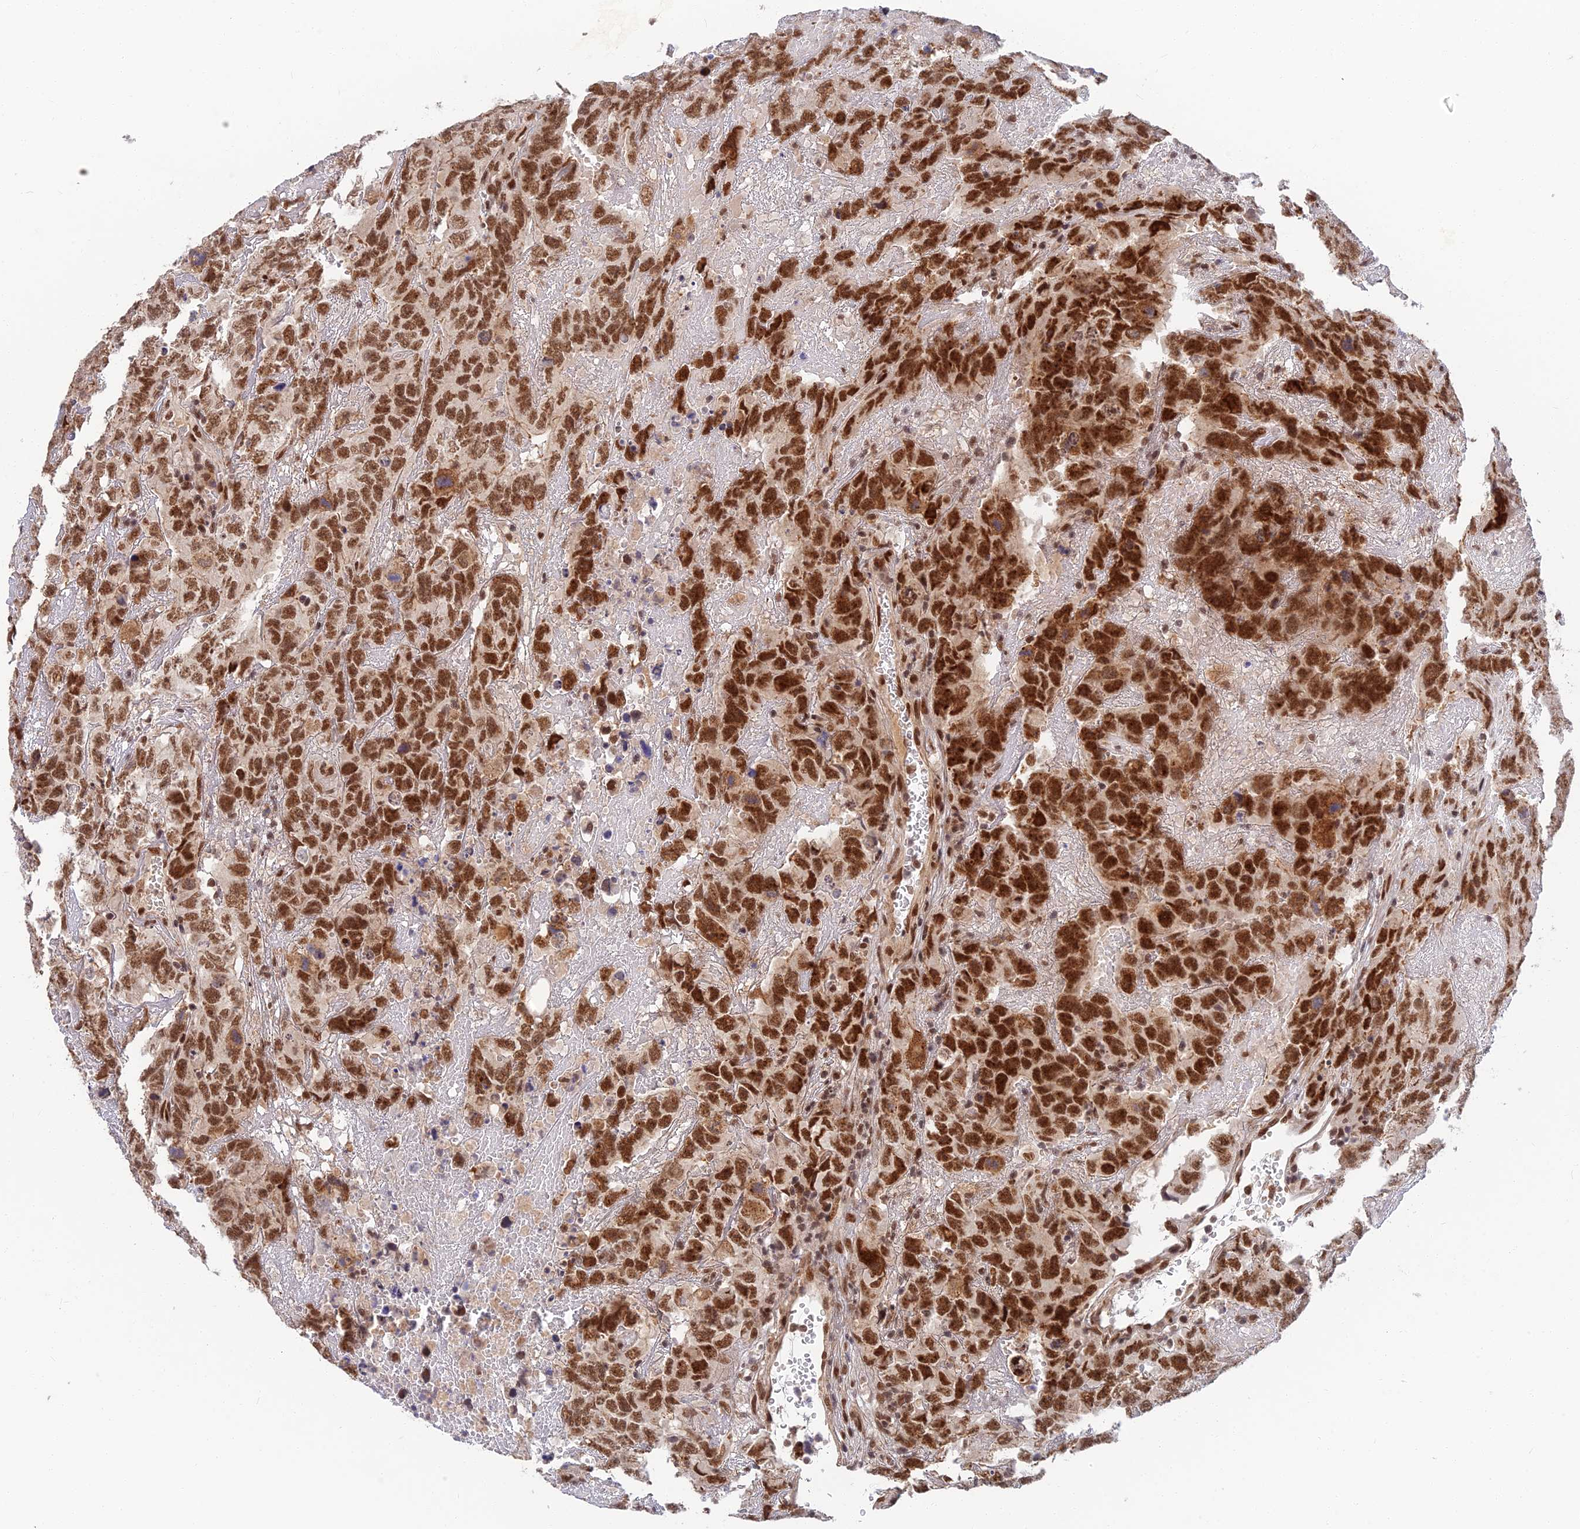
{"staining": {"intensity": "strong", "quantity": ">75%", "location": "nuclear"}, "tissue": "testis cancer", "cell_type": "Tumor cells", "image_type": "cancer", "snomed": [{"axis": "morphology", "description": "Carcinoma, Embryonal, NOS"}, {"axis": "topography", "description": "Testis"}], "caption": "This image exhibits testis cancer stained with IHC to label a protein in brown. The nuclear of tumor cells show strong positivity for the protein. Nuclei are counter-stained blue.", "gene": "TCEA2", "patient": {"sex": "male", "age": 45}}